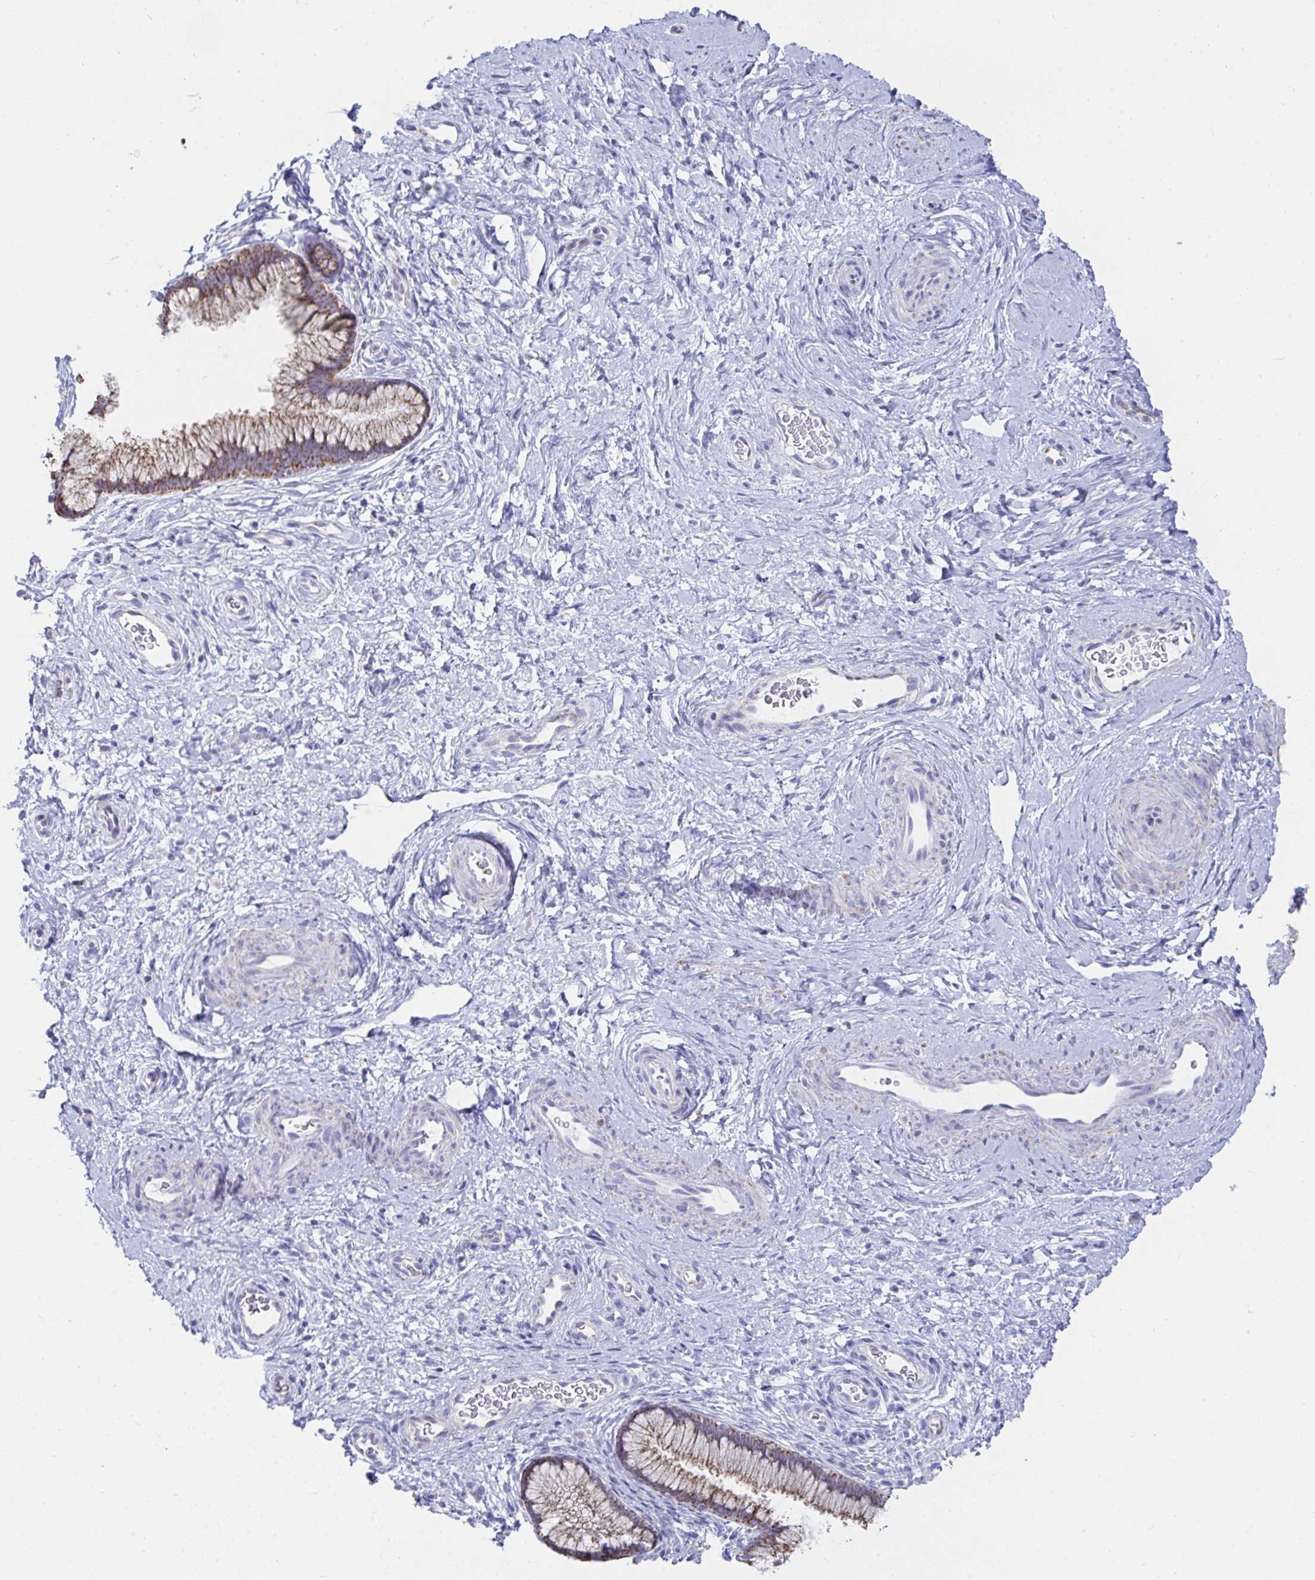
{"staining": {"intensity": "moderate", "quantity": ">75%", "location": "cytoplasmic/membranous"}, "tissue": "cervix", "cell_type": "Glandular cells", "image_type": "normal", "snomed": [{"axis": "morphology", "description": "Normal tissue, NOS"}, {"axis": "topography", "description": "Cervix"}], "caption": "Immunohistochemical staining of benign cervix reveals >75% levels of moderate cytoplasmic/membranous protein expression in approximately >75% of glandular cells. (DAB (3,3'-diaminobenzidine) IHC, brown staining for protein, blue staining for nuclei).", "gene": "AIFM1", "patient": {"sex": "female", "age": 34}}